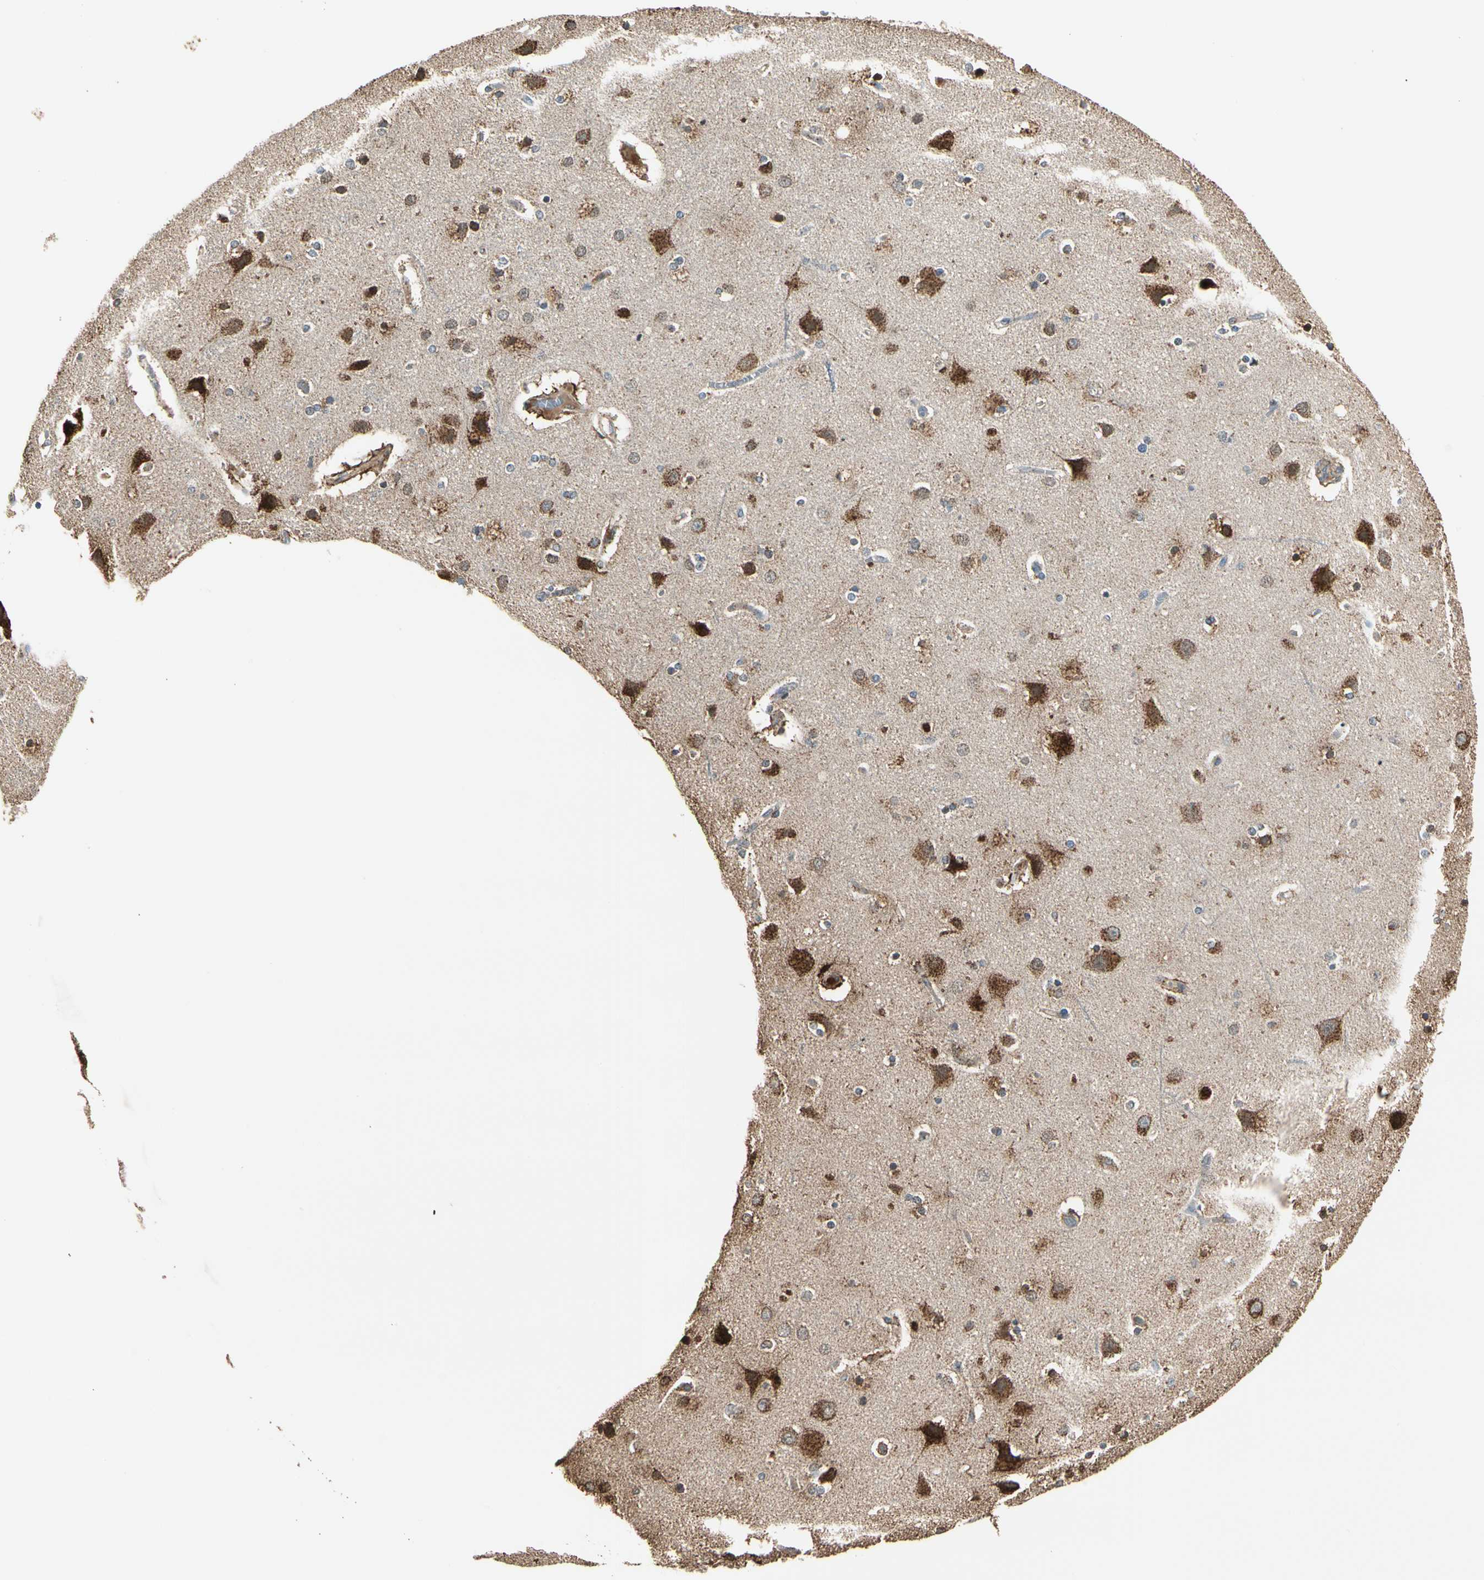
{"staining": {"intensity": "weak", "quantity": ">75%", "location": "cytoplasmic/membranous"}, "tissue": "cerebral cortex", "cell_type": "Endothelial cells", "image_type": "normal", "snomed": [{"axis": "morphology", "description": "Normal tissue, NOS"}, {"axis": "topography", "description": "Cerebral cortex"}], "caption": "Immunohistochemistry of benign cerebral cortex exhibits low levels of weak cytoplasmic/membranous staining in about >75% of endothelial cells.", "gene": "IP6K2", "patient": {"sex": "female", "age": 54}}